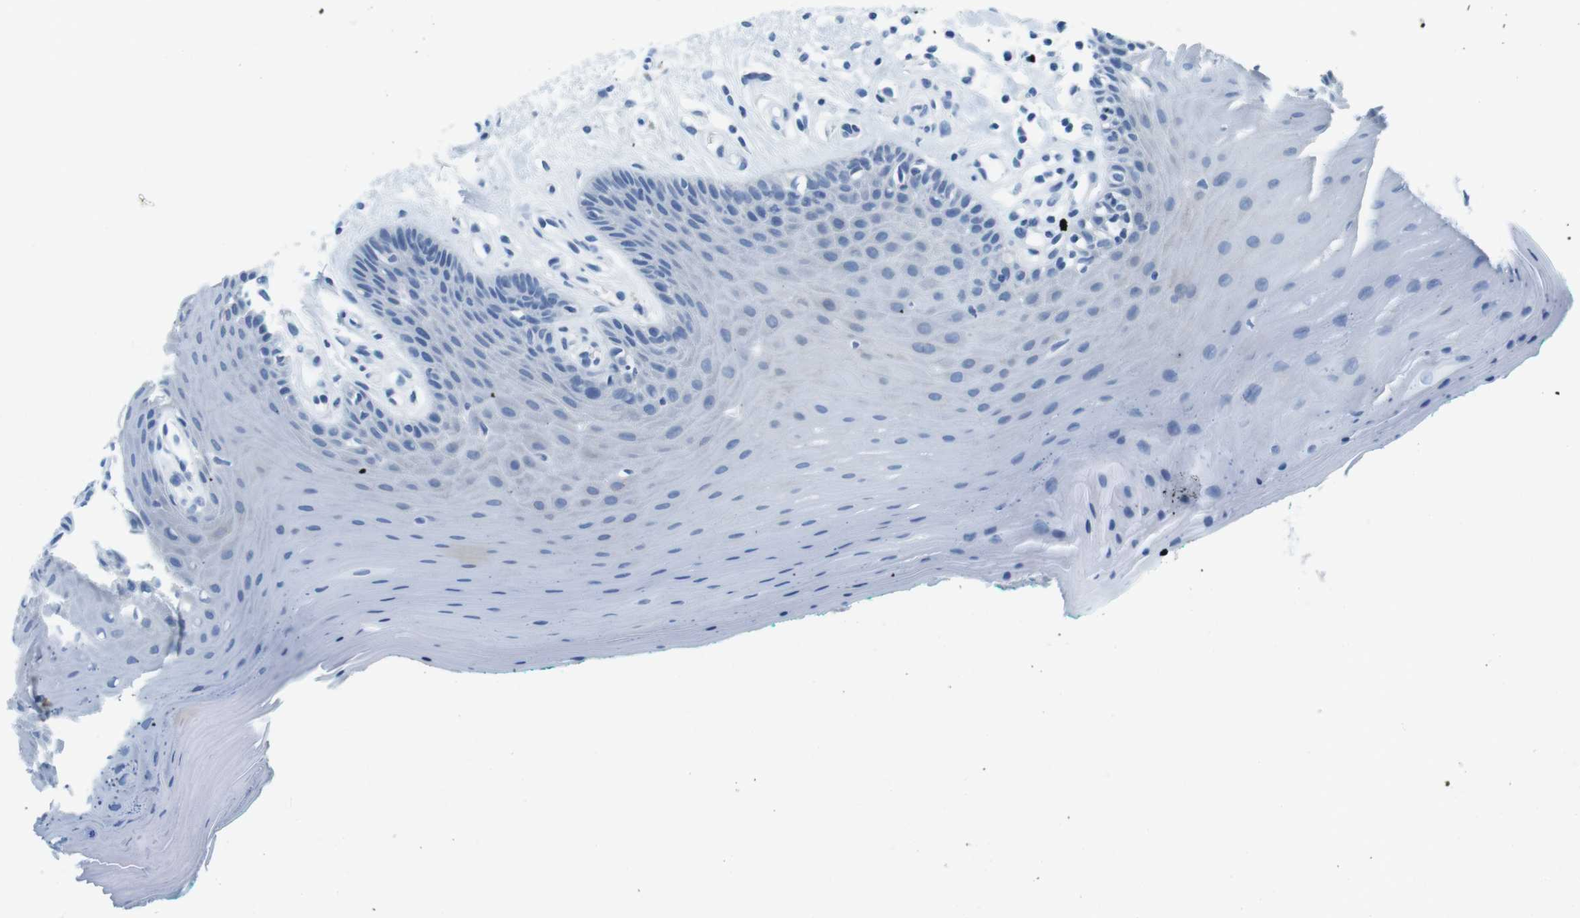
{"staining": {"intensity": "negative", "quantity": "none", "location": "none"}, "tissue": "oral mucosa", "cell_type": "Squamous epithelial cells", "image_type": "normal", "snomed": [{"axis": "morphology", "description": "Normal tissue, NOS"}, {"axis": "topography", "description": "Skeletal muscle"}, {"axis": "topography", "description": "Oral tissue"}], "caption": "Micrograph shows no significant protein staining in squamous epithelial cells of unremarkable oral mucosa. Brightfield microscopy of immunohistochemistry (IHC) stained with DAB (brown) and hematoxylin (blue), captured at high magnification.", "gene": "CYP2C9", "patient": {"sex": "male", "age": 58}}